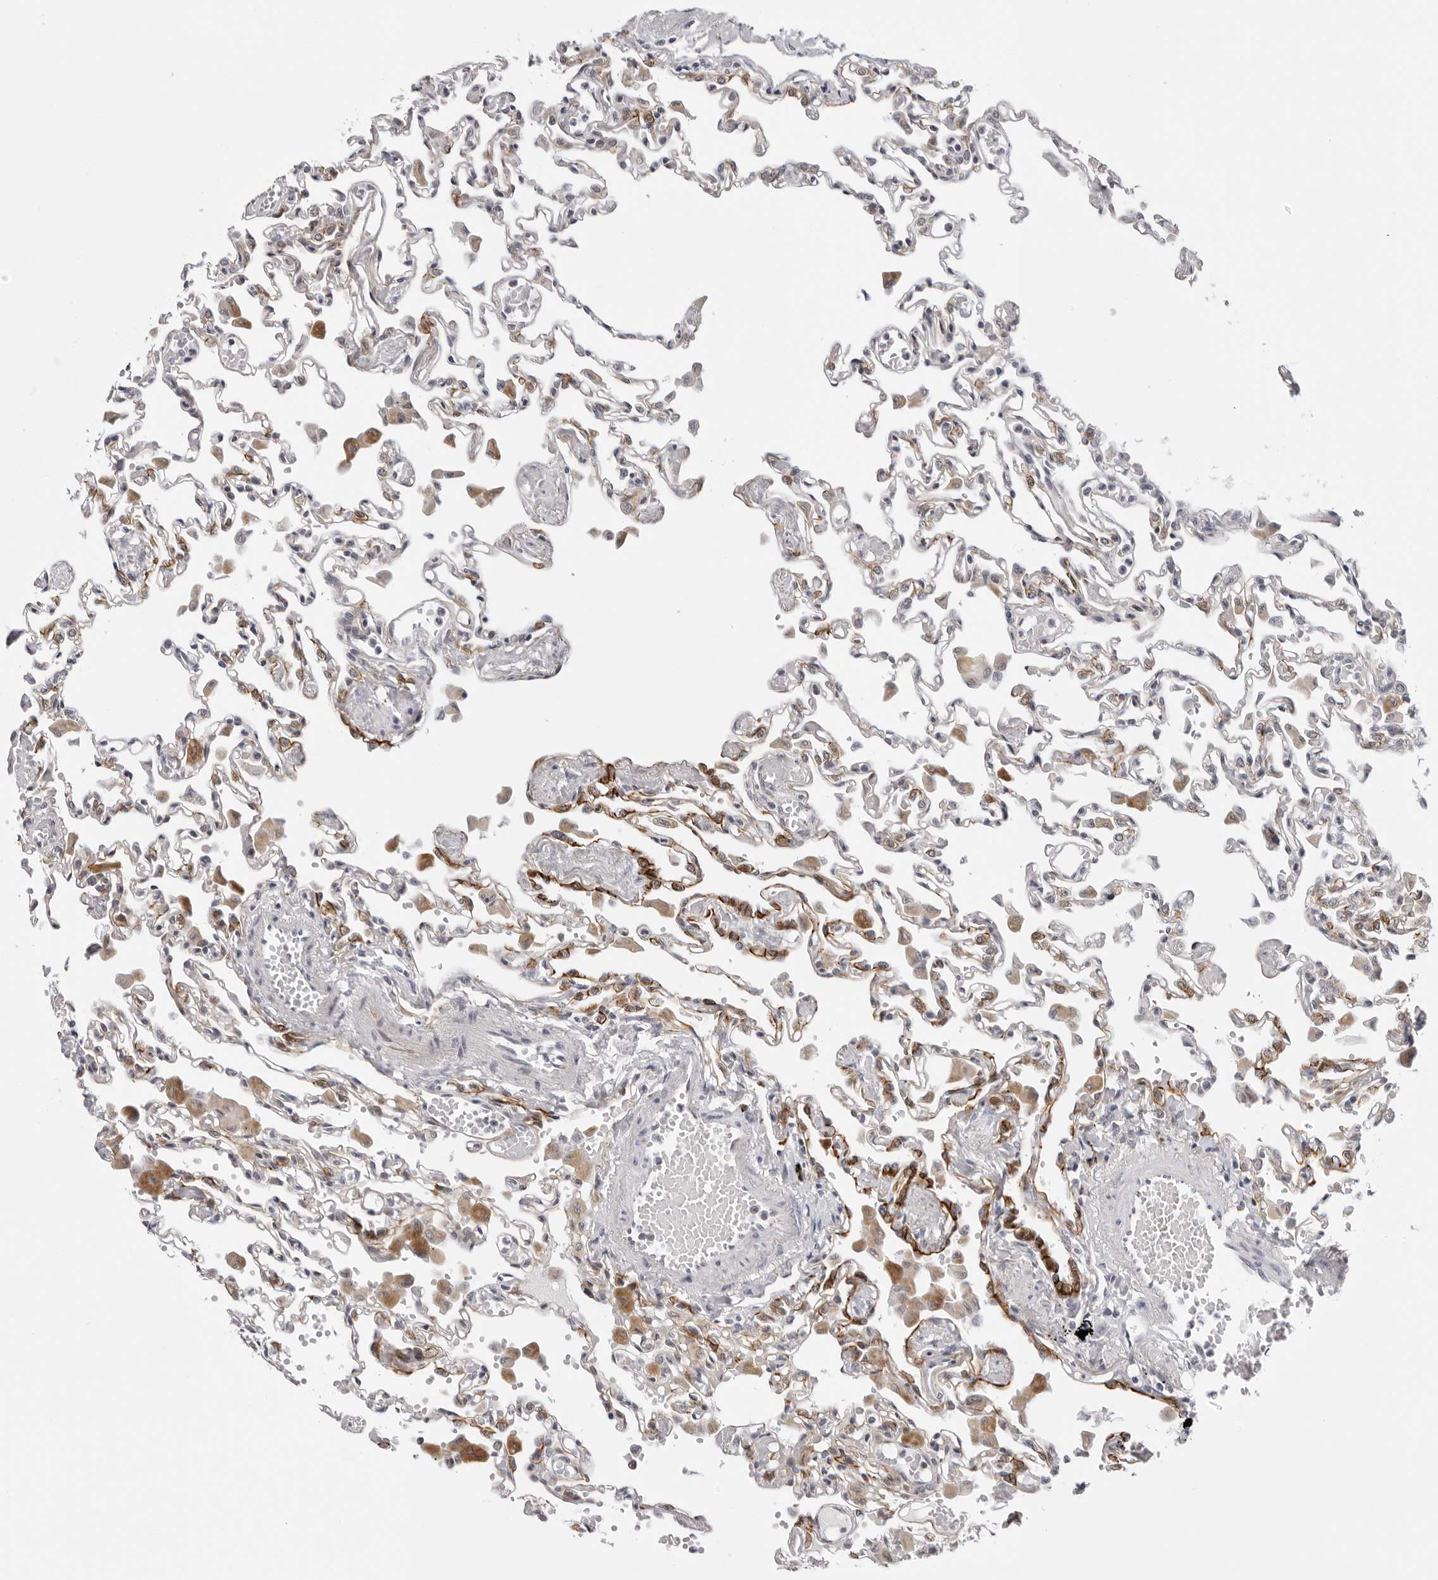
{"staining": {"intensity": "moderate", "quantity": "<25%", "location": "cytoplasmic/membranous"}, "tissue": "lung", "cell_type": "Alveolar cells", "image_type": "normal", "snomed": [{"axis": "morphology", "description": "Normal tissue, NOS"}, {"axis": "topography", "description": "Bronchus"}, {"axis": "topography", "description": "Lung"}], "caption": "Lung stained for a protein exhibits moderate cytoplasmic/membranous positivity in alveolar cells. (brown staining indicates protein expression, while blue staining denotes nuclei).", "gene": "PRUNE1", "patient": {"sex": "female", "age": 49}}